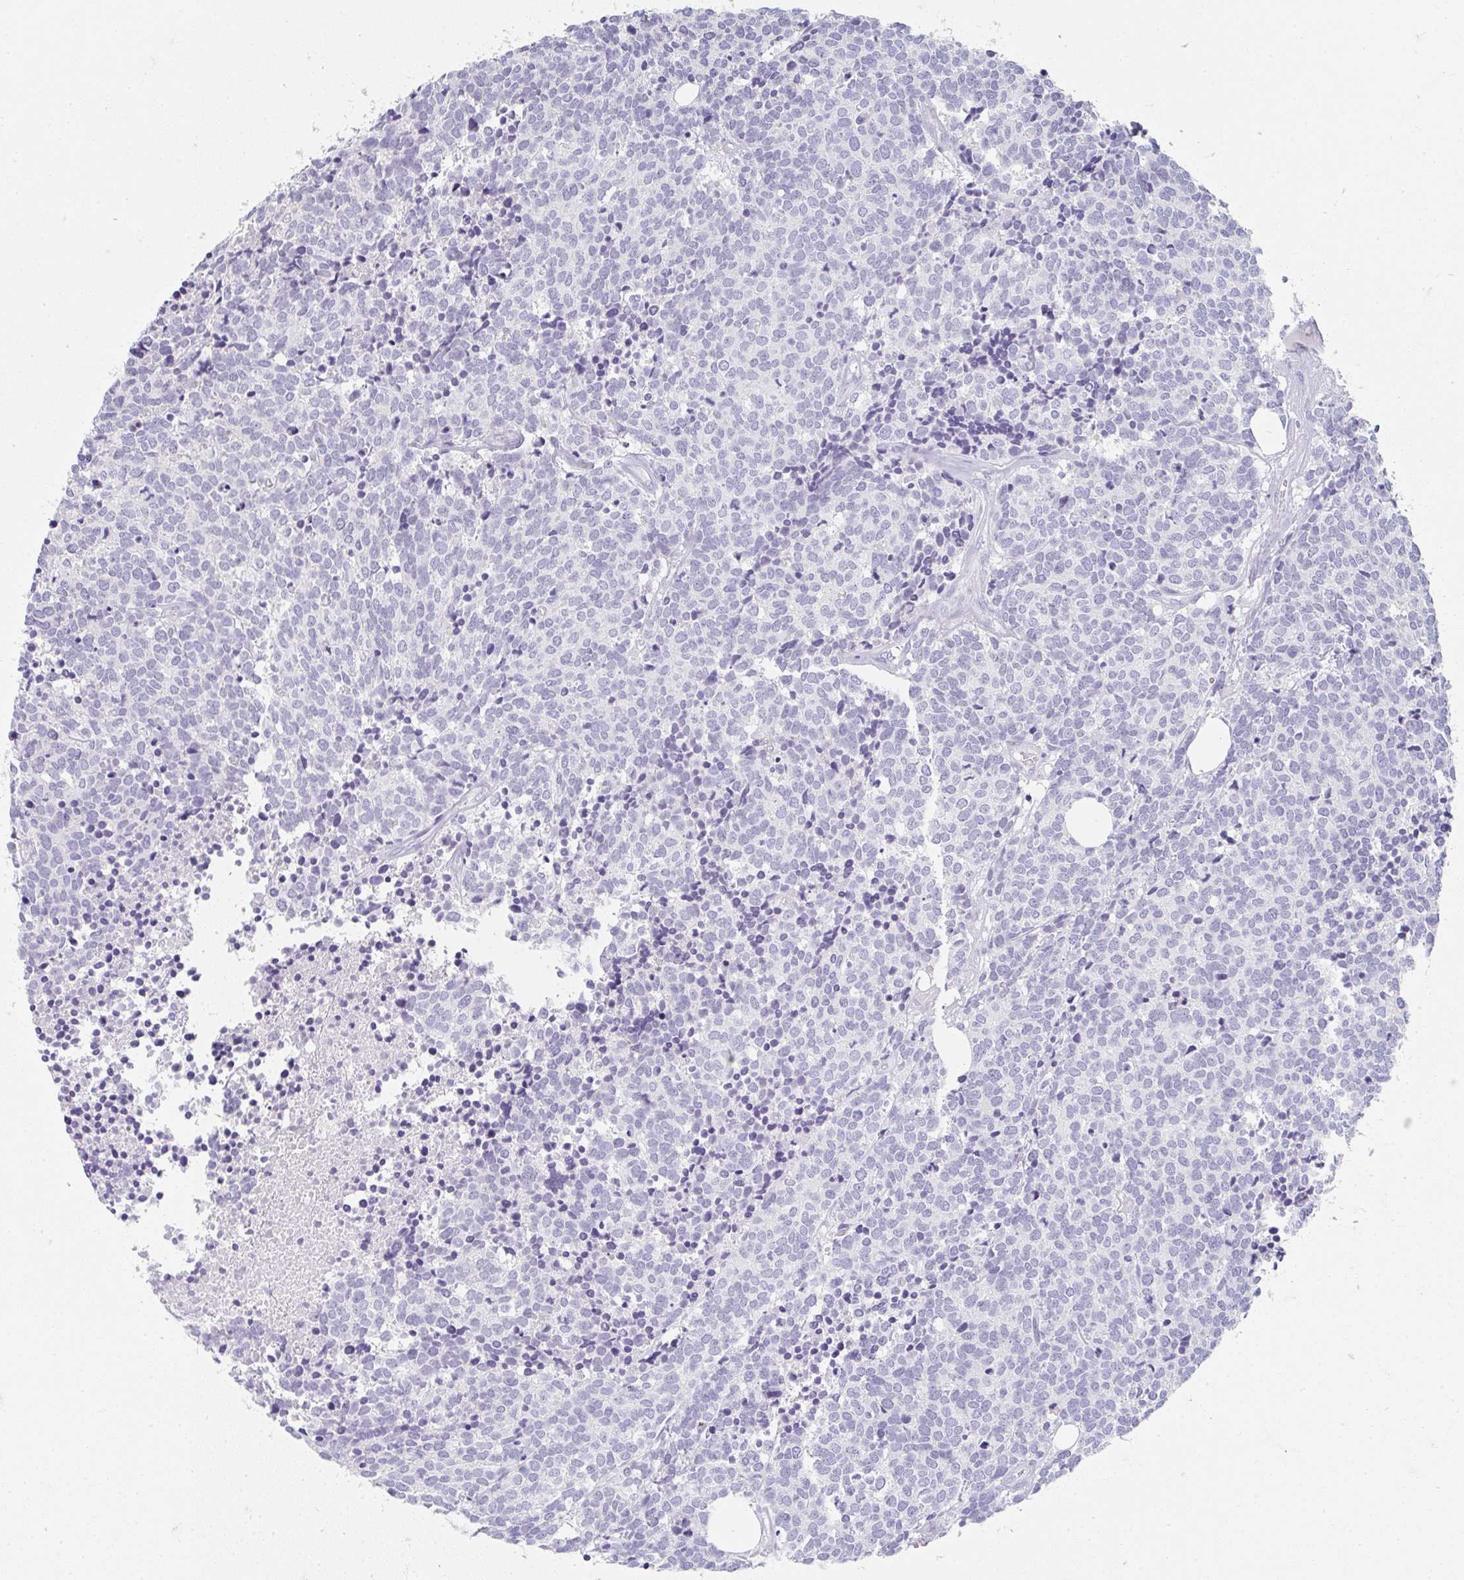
{"staining": {"intensity": "negative", "quantity": "none", "location": "none"}, "tissue": "carcinoid", "cell_type": "Tumor cells", "image_type": "cancer", "snomed": [{"axis": "morphology", "description": "Carcinoid, malignant, NOS"}, {"axis": "topography", "description": "Skin"}], "caption": "IHC micrograph of neoplastic tissue: human carcinoid (malignant) stained with DAB reveals no significant protein staining in tumor cells. (Immunohistochemistry (ihc), brightfield microscopy, high magnification).", "gene": "NEU2", "patient": {"sex": "female", "age": 79}}